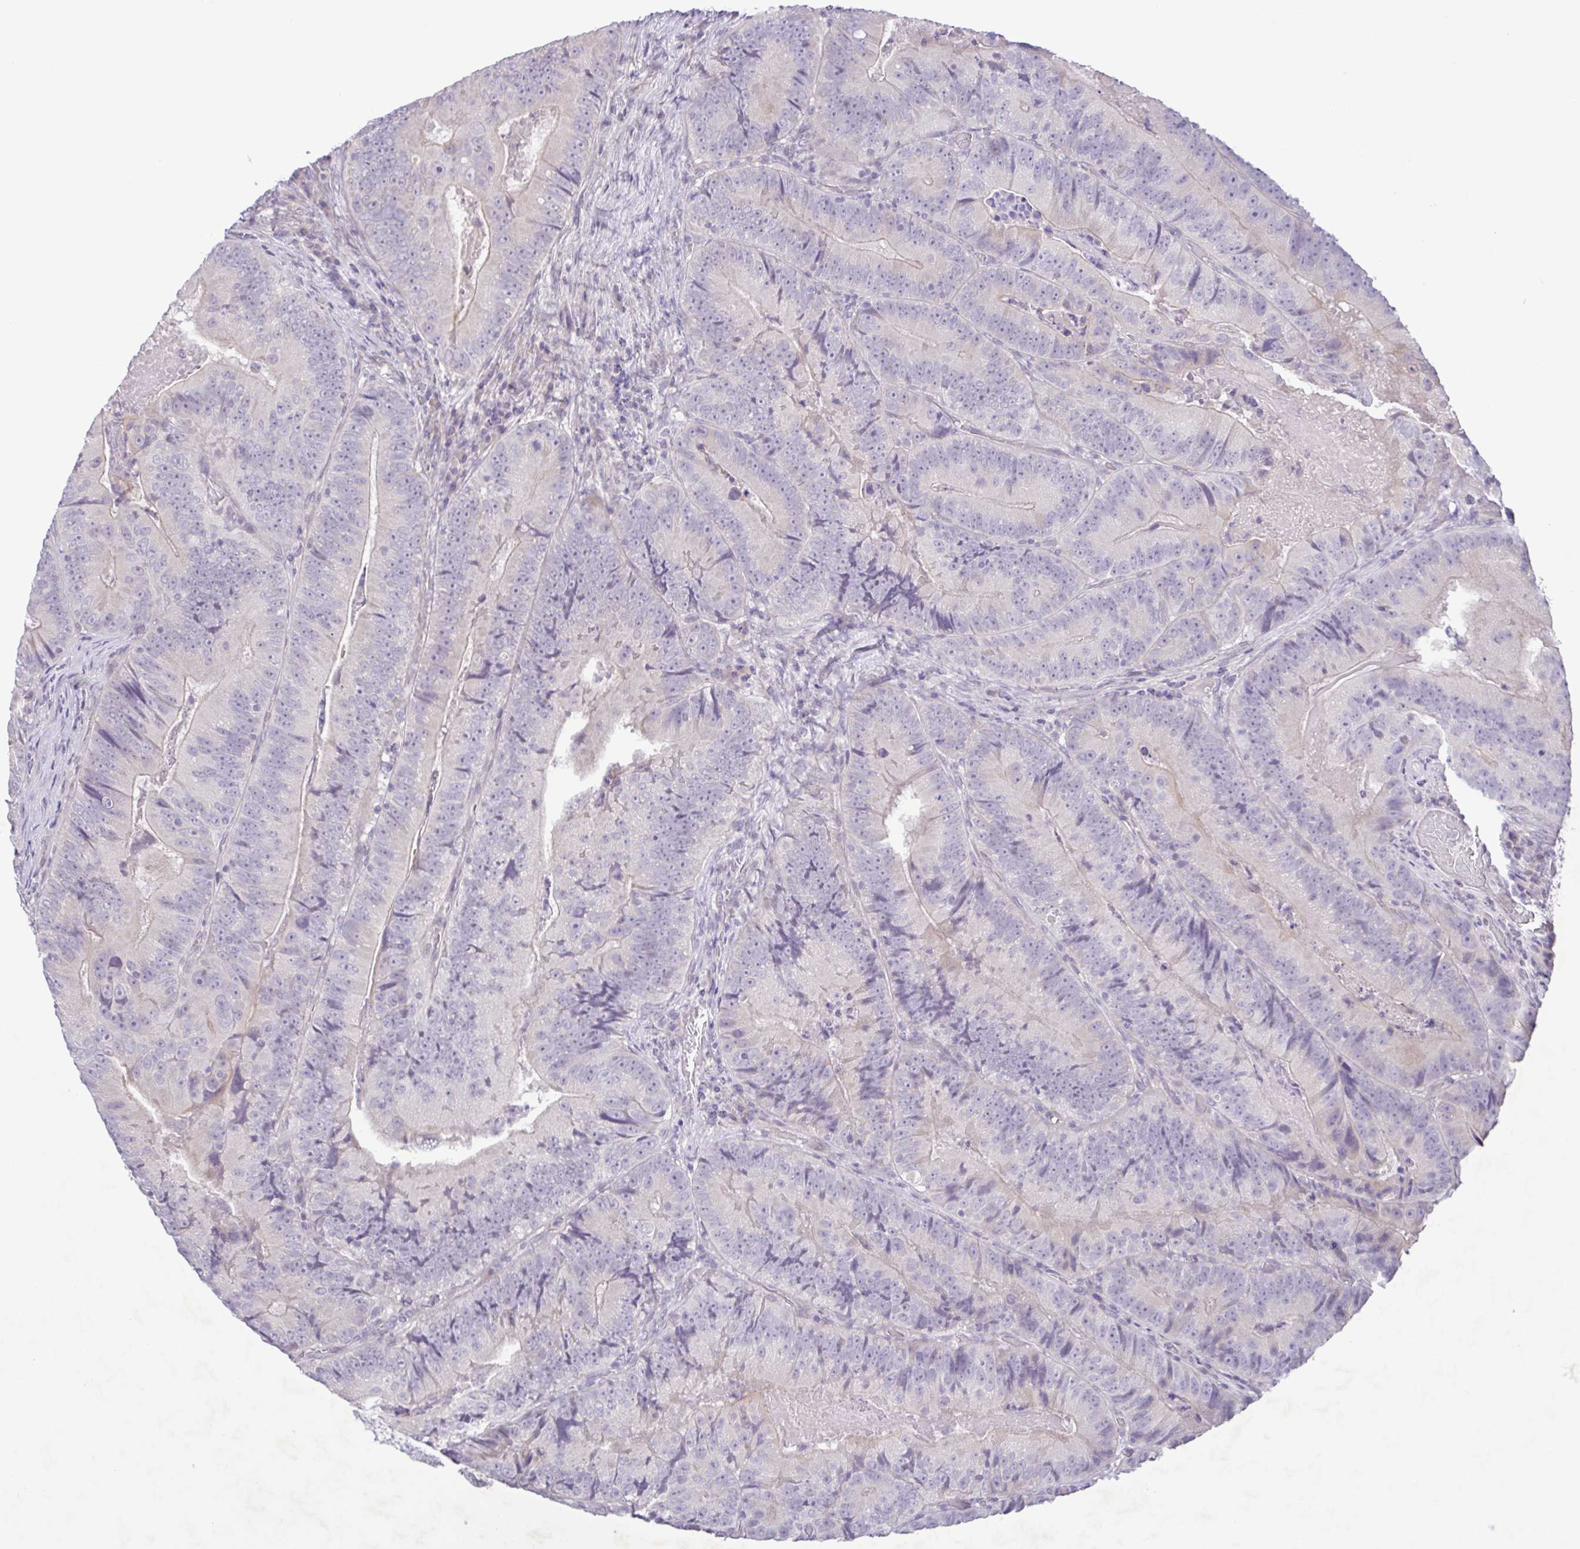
{"staining": {"intensity": "negative", "quantity": "none", "location": "none"}, "tissue": "colorectal cancer", "cell_type": "Tumor cells", "image_type": "cancer", "snomed": [{"axis": "morphology", "description": "Adenocarcinoma, NOS"}, {"axis": "topography", "description": "Colon"}], "caption": "A histopathology image of human colorectal adenocarcinoma is negative for staining in tumor cells.", "gene": "IL1RN", "patient": {"sex": "female", "age": 86}}